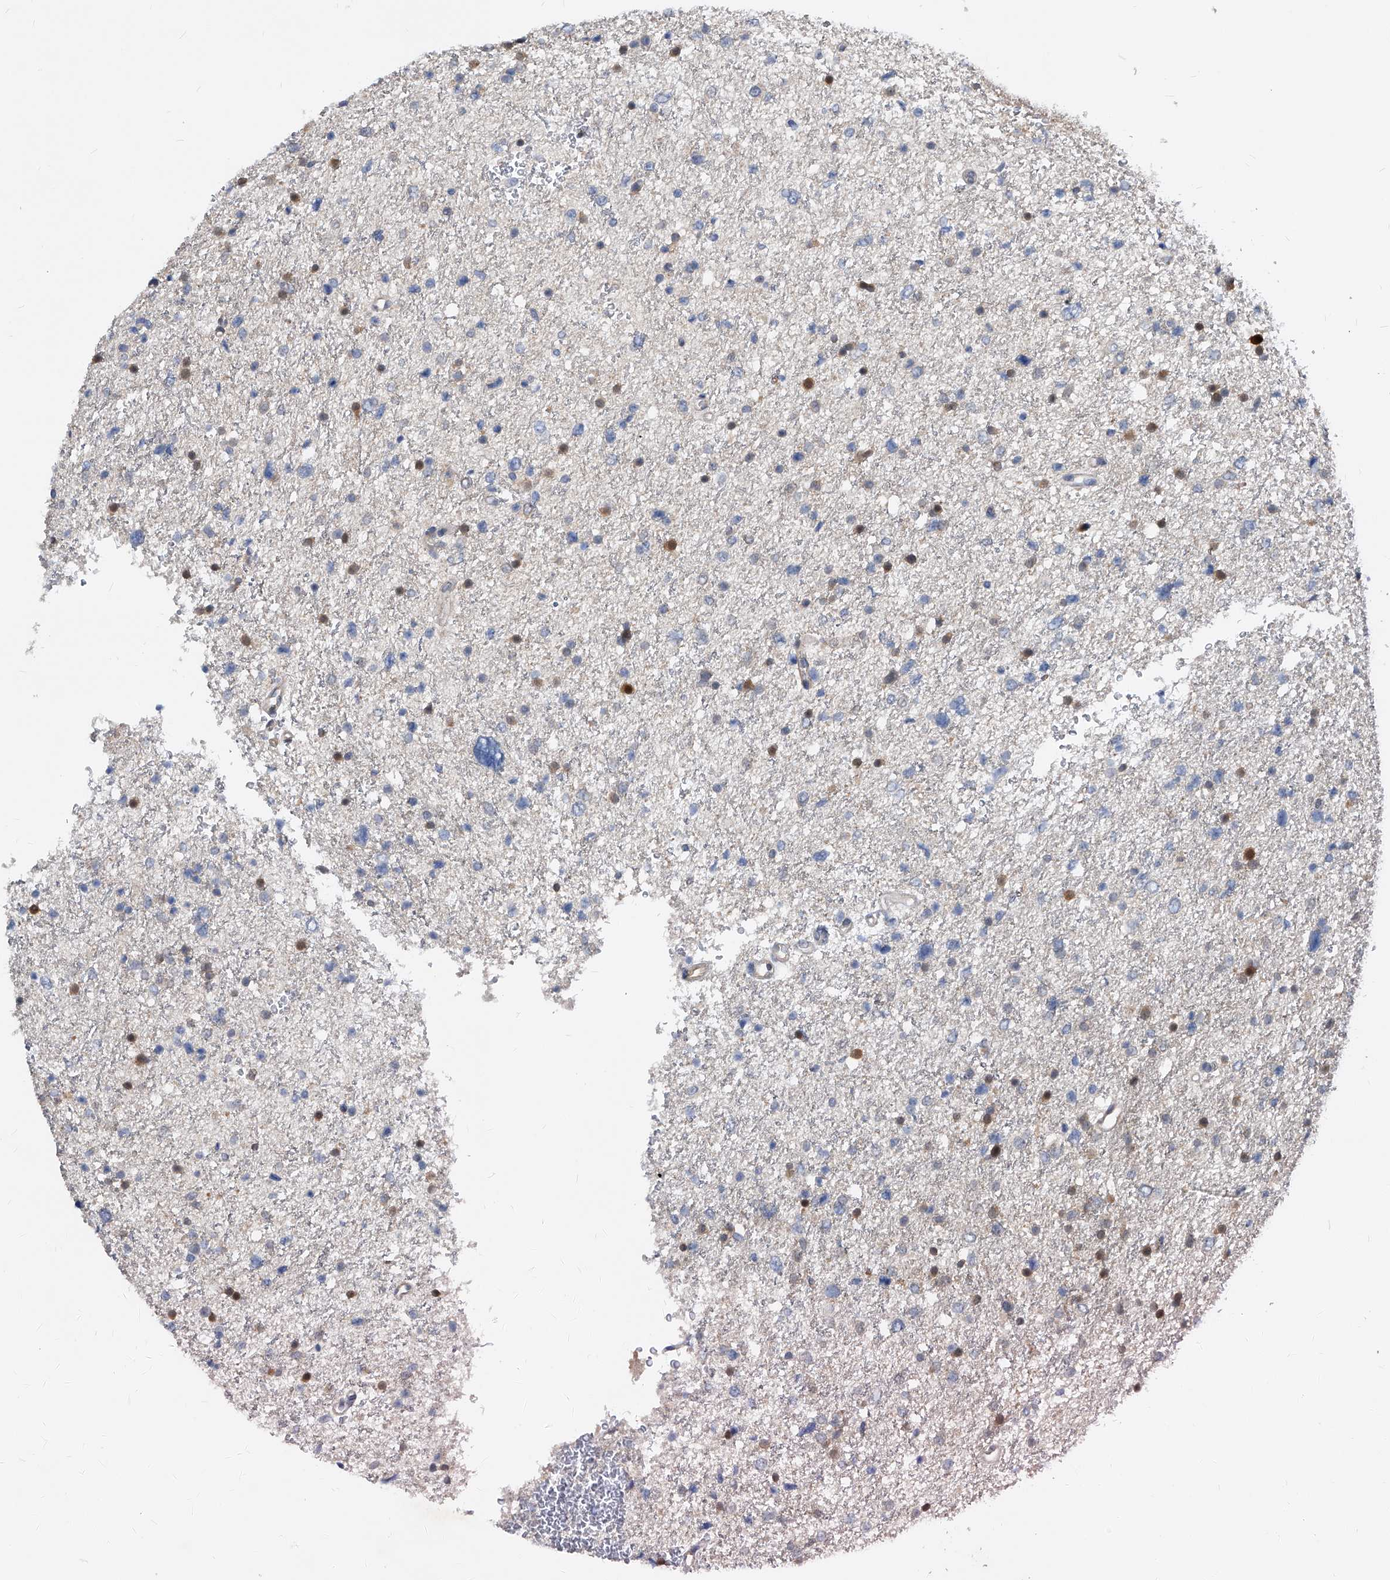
{"staining": {"intensity": "moderate", "quantity": "<25%", "location": "cytoplasmic/membranous"}, "tissue": "glioma", "cell_type": "Tumor cells", "image_type": "cancer", "snomed": [{"axis": "morphology", "description": "Glioma, malignant, Low grade"}, {"axis": "topography", "description": "Brain"}], "caption": "The image shows staining of glioma, revealing moderate cytoplasmic/membranous protein expression (brown color) within tumor cells.", "gene": "MAP2K6", "patient": {"sex": "female", "age": 37}}